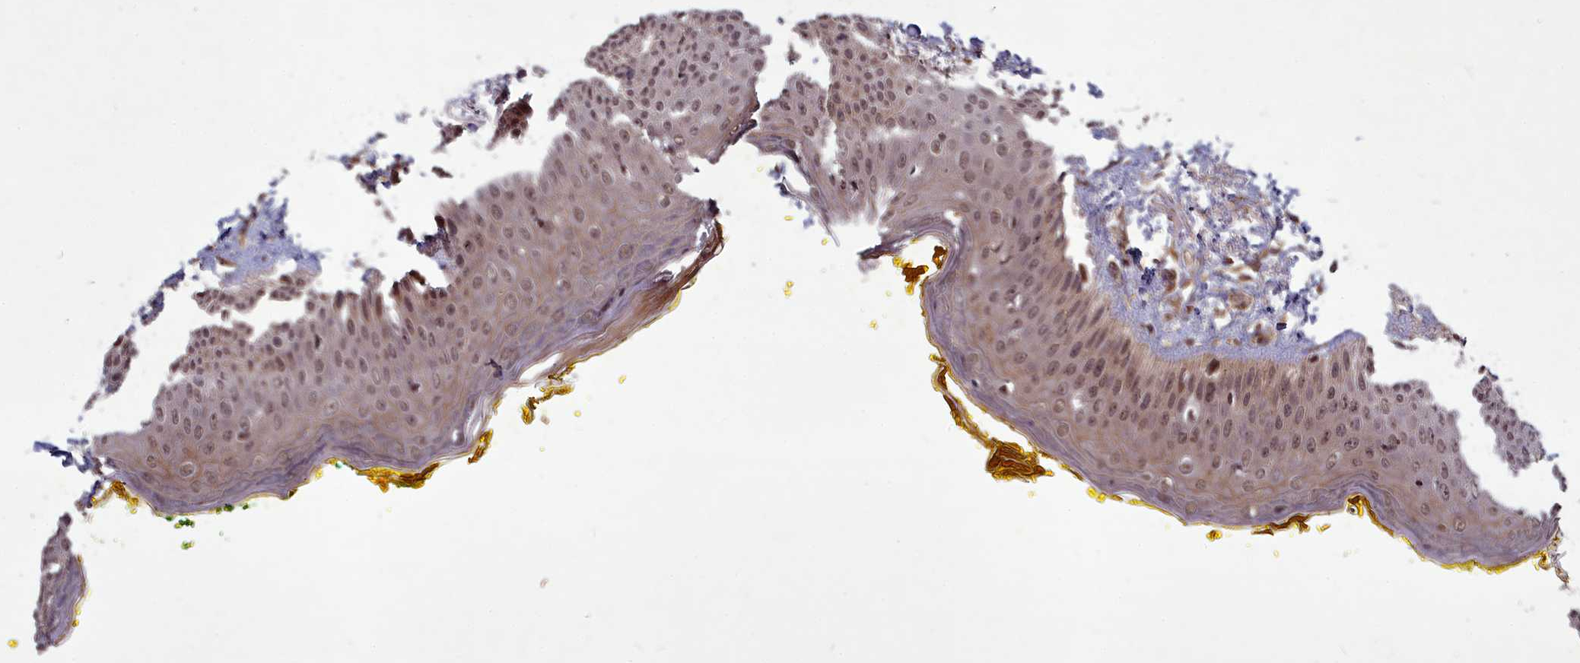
{"staining": {"intensity": "moderate", "quantity": ">75%", "location": "cytoplasmic/membranous,nuclear"}, "tissue": "oral mucosa", "cell_type": "Squamous epithelial cells", "image_type": "normal", "snomed": [{"axis": "morphology", "description": "Normal tissue, NOS"}, {"axis": "topography", "description": "Oral tissue"}], "caption": "A high-resolution histopathology image shows IHC staining of normal oral mucosa, which exhibits moderate cytoplasmic/membranous,nuclear staining in approximately >75% of squamous epithelial cells. The staining was performed using DAB (3,3'-diaminobenzidine) to visualize the protein expression in brown, while the nuclei were stained in blue with hematoxylin (Magnification: 20x).", "gene": "SRMS", "patient": {"sex": "female", "age": 70}}